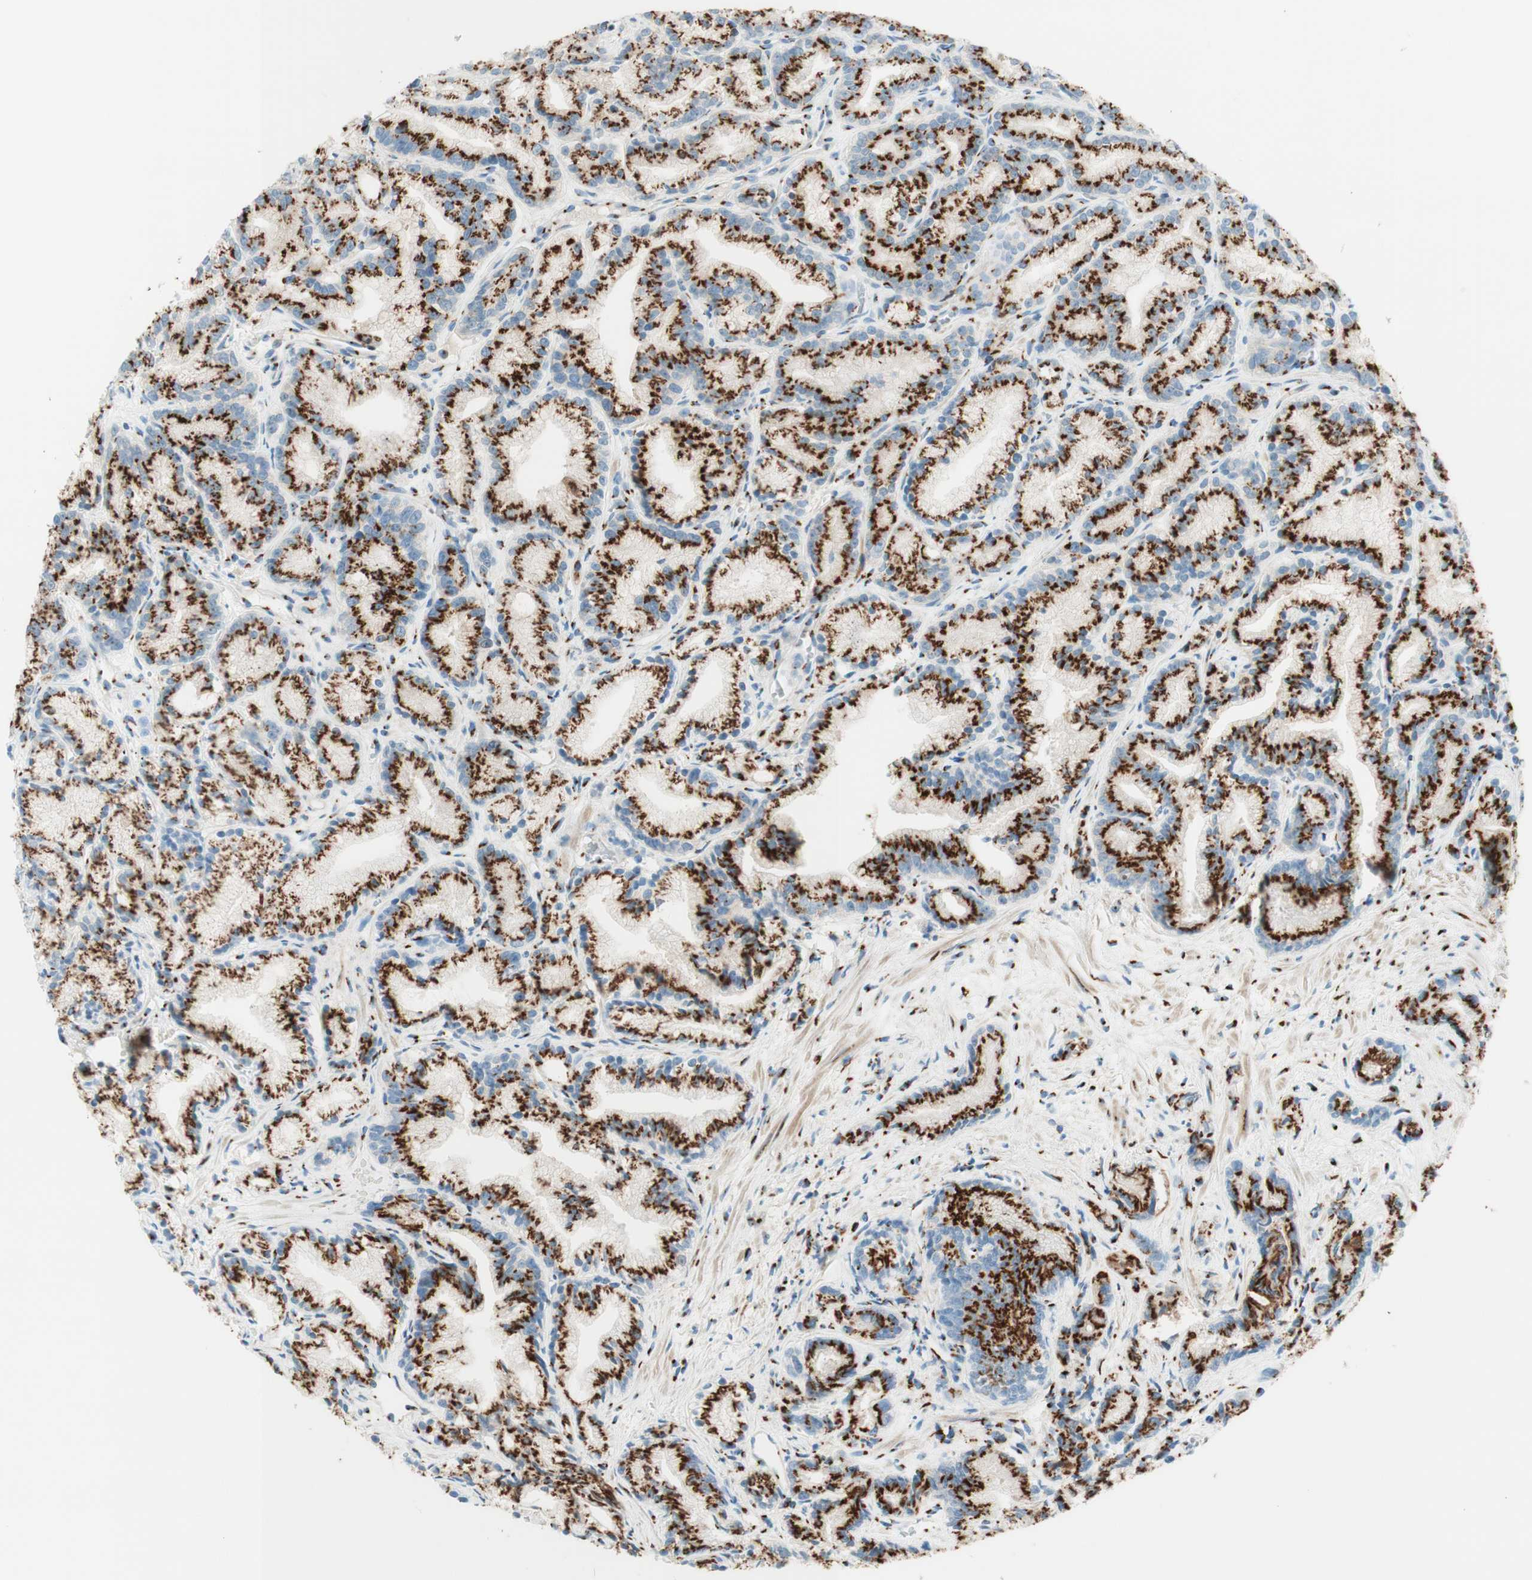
{"staining": {"intensity": "strong", "quantity": ">75%", "location": "cytoplasmic/membranous"}, "tissue": "prostate cancer", "cell_type": "Tumor cells", "image_type": "cancer", "snomed": [{"axis": "morphology", "description": "Adenocarcinoma, Low grade"}, {"axis": "topography", "description": "Prostate"}], "caption": "Immunohistochemical staining of human prostate adenocarcinoma (low-grade) reveals strong cytoplasmic/membranous protein expression in about >75% of tumor cells.", "gene": "GOLGB1", "patient": {"sex": "male", "age": 89}}